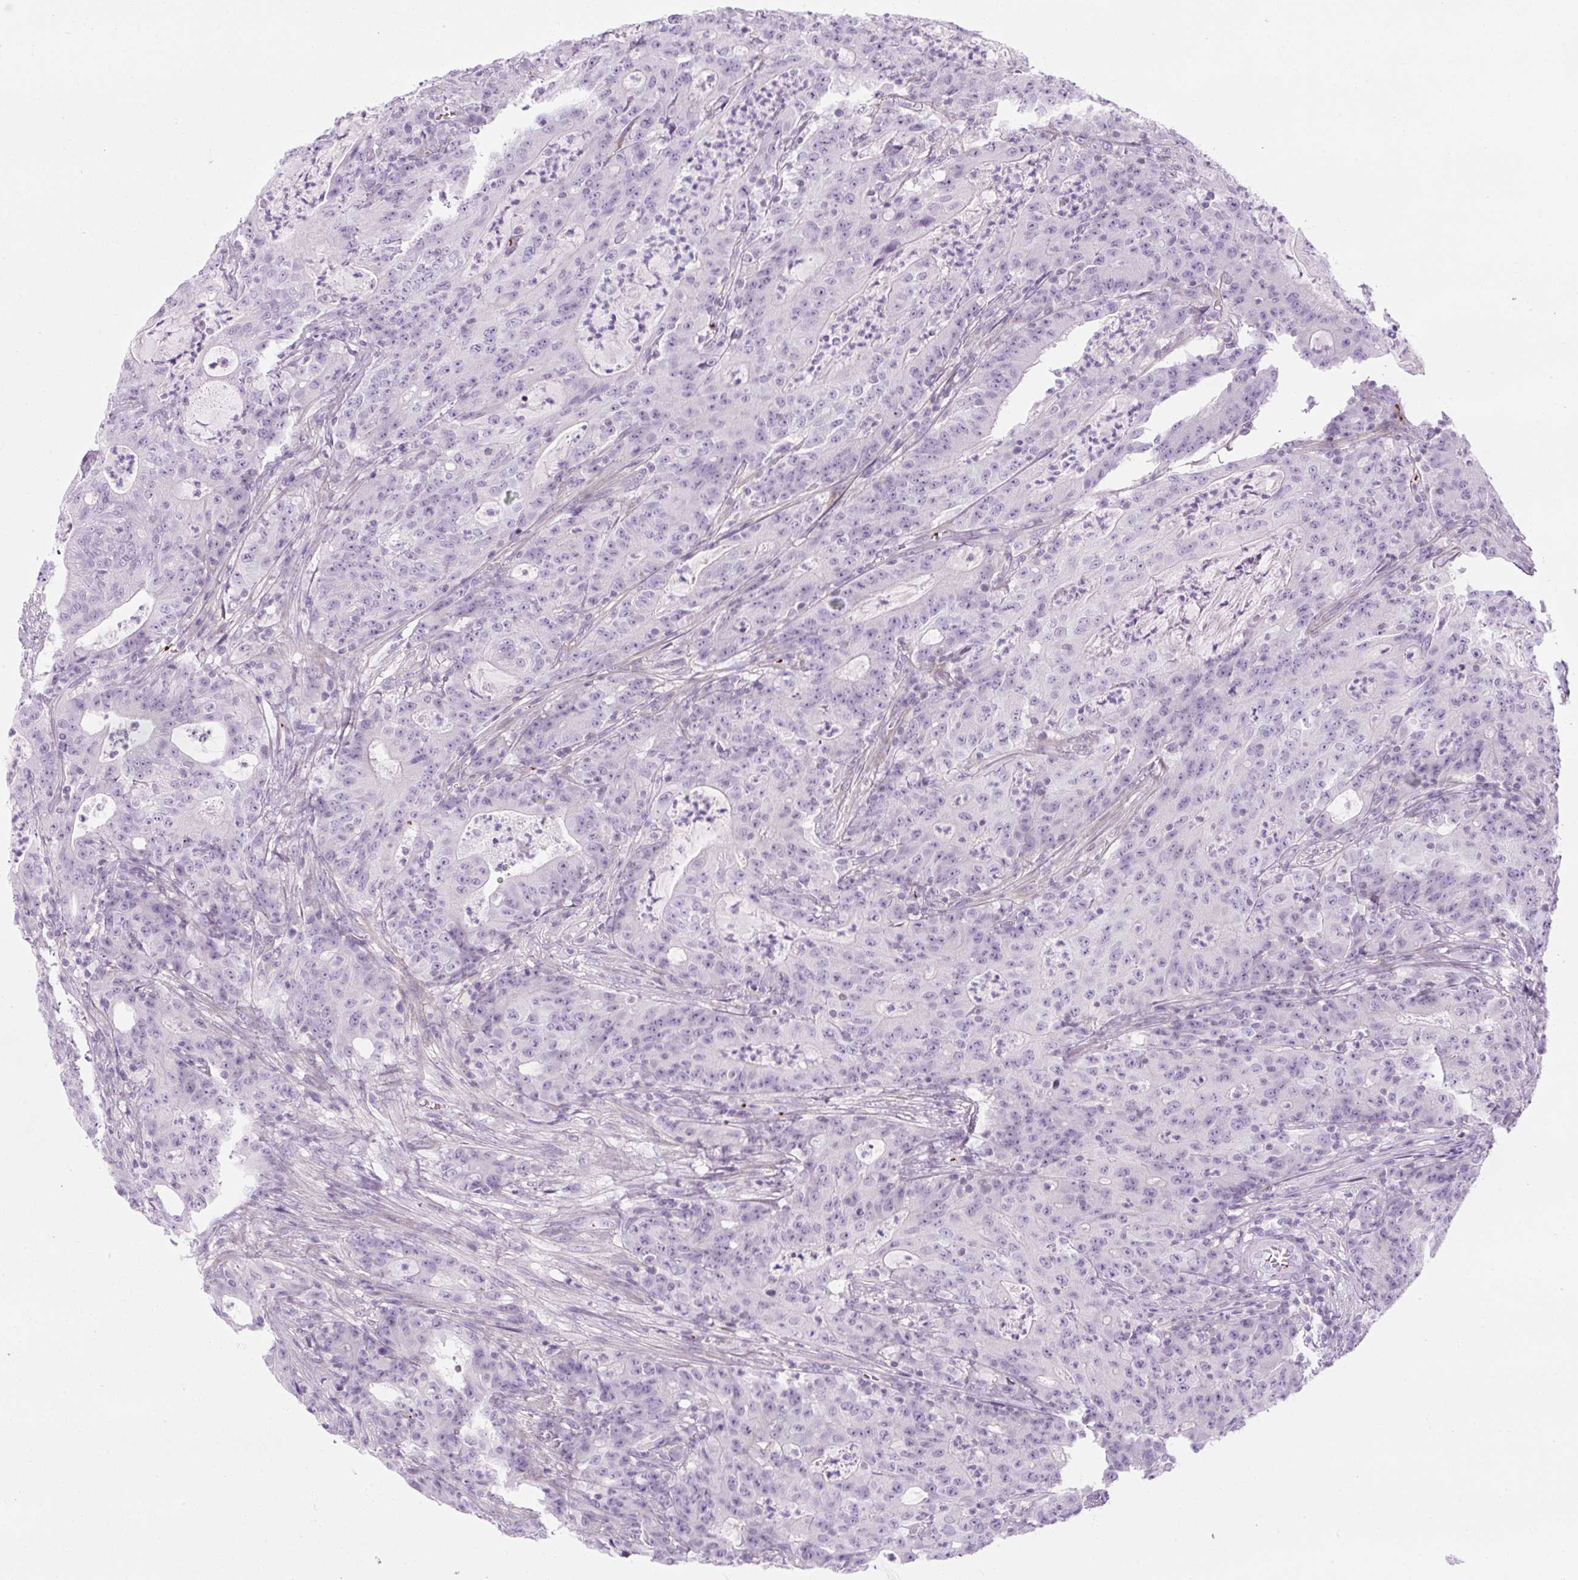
{"staining": {"intensity": "negative", "quantity": "none", "location": "none"}, "tissue": "colorectal cancer", "cell_type": "Tumor cells", "image_type": "cancer", "snomed": [{"axis": "morphology", "description": "Adenocarcinoma, NOS"}, {"axis": "topography", "description": "Colon"}], "caption": "A photomicrograph of adenocarcinoma (colorectal) stained for a protein demonstrates no brown staining in tumor cells. (DAB (3,3'-diaminobenzidine) immunohistochemistry (IHC) with hematoxylin counter stain).", "gene": "PF4V1", "patient": {"sex": "male", "age": 83}}